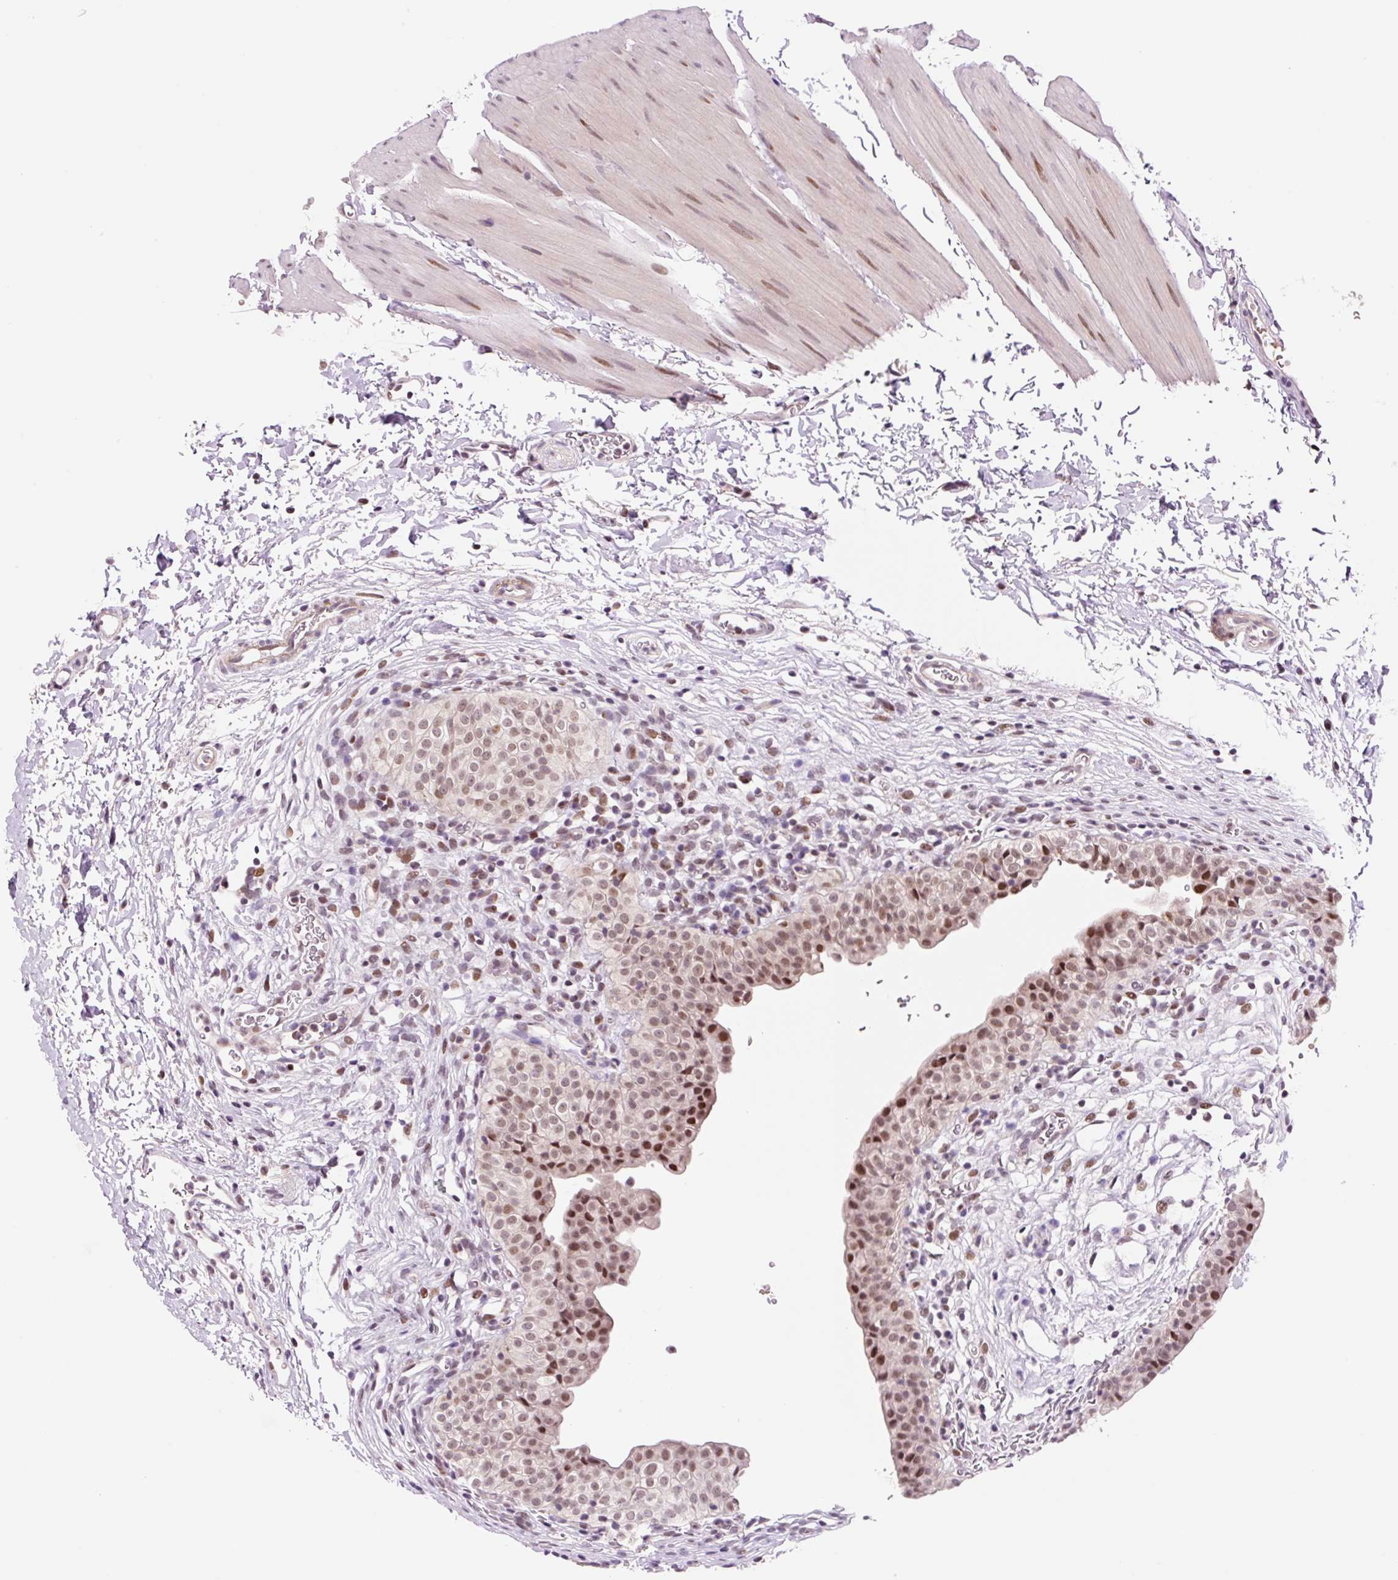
{"staining": {"intensity": "moderate", "quantity": ">75%", "location": "nuclear"}, "tissue": "urinary bladder", "cell_type": "Urothelial cells", "image_type": "normal", "snomed": [{"axis": "morphology", "description": "Normal tissue, NOS"}, {"axis": "topography", "description": "Urinary bladder"}, {"axis": "topography", "description": "Peripheral nerve tissue"}], "caption": "Normal urinary bladder shows moderate nuclear positivity in about >75% of urothelial cells, visualized by immunohistochemistry. The staining was performed using DAB, with brown indicating positive protein expression. Nuclei are stained blue with hematoxylin.", "gene": "CCNL2", "patient": {"sex": "male", "age": 55}}